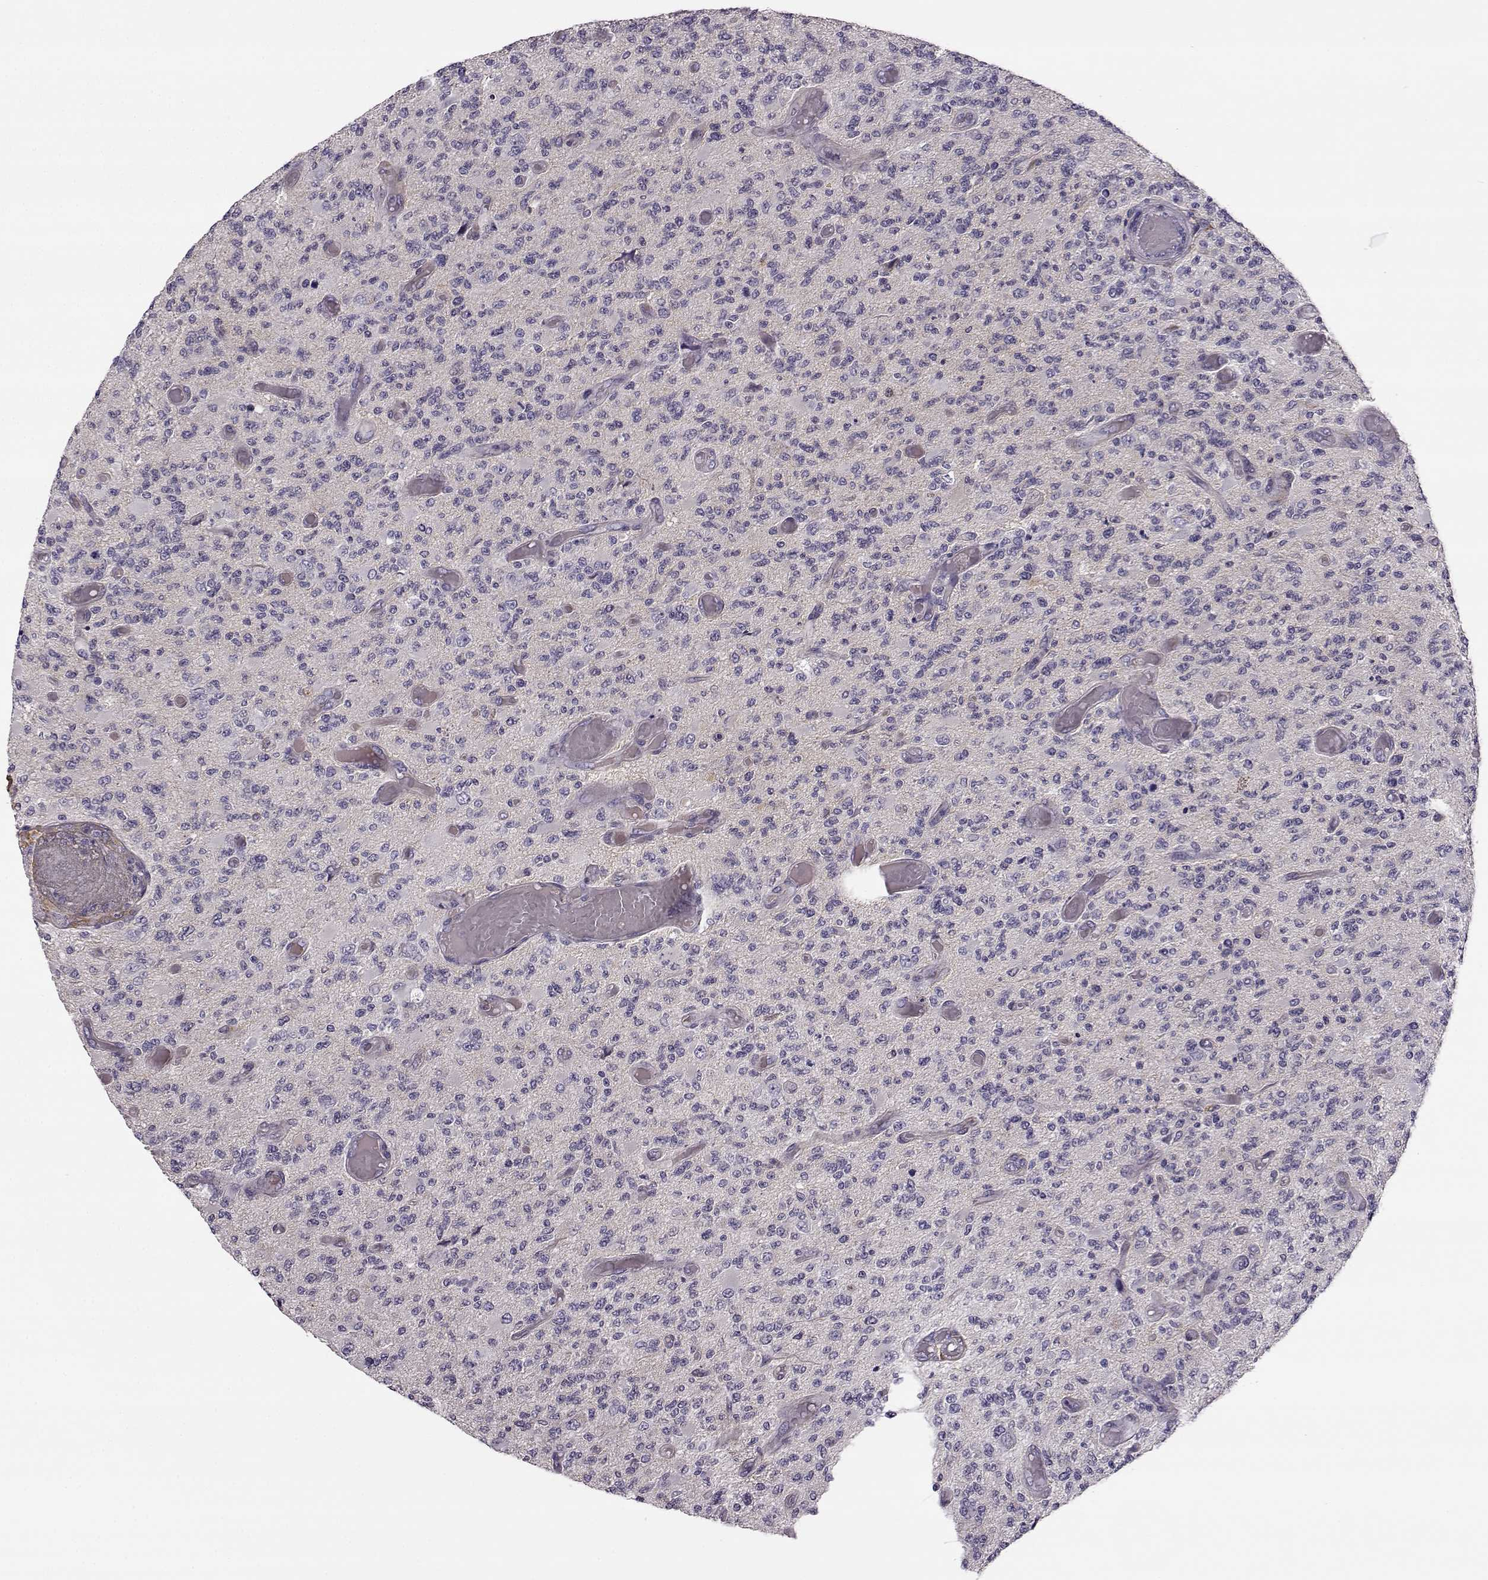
{"staining": {"intensity": "negative", "quantity": "none", "location": "none"}, "tissue": "glioma", "cell_type": "Tumor cells", "image_type": "cancer", "snomed": [{"axis": "morphology", "description": "Glioma, malignant, High grade"}, {"axis": "topography", "description": "Brain"}], "caption": "Immunohistochemistry micrograph of neoplastic tissue: malignant glioma (high-grade) stained with DAB (3,3'-diaminobenzidine) shows no significant protein expression in tumor cells. (DAB (3,3'-diaminobenzidine) IHC visualized using brightfield microscopy, high magnification).", "gene": "TRIM69", "patient": {"sex": "female", "age": 63}}